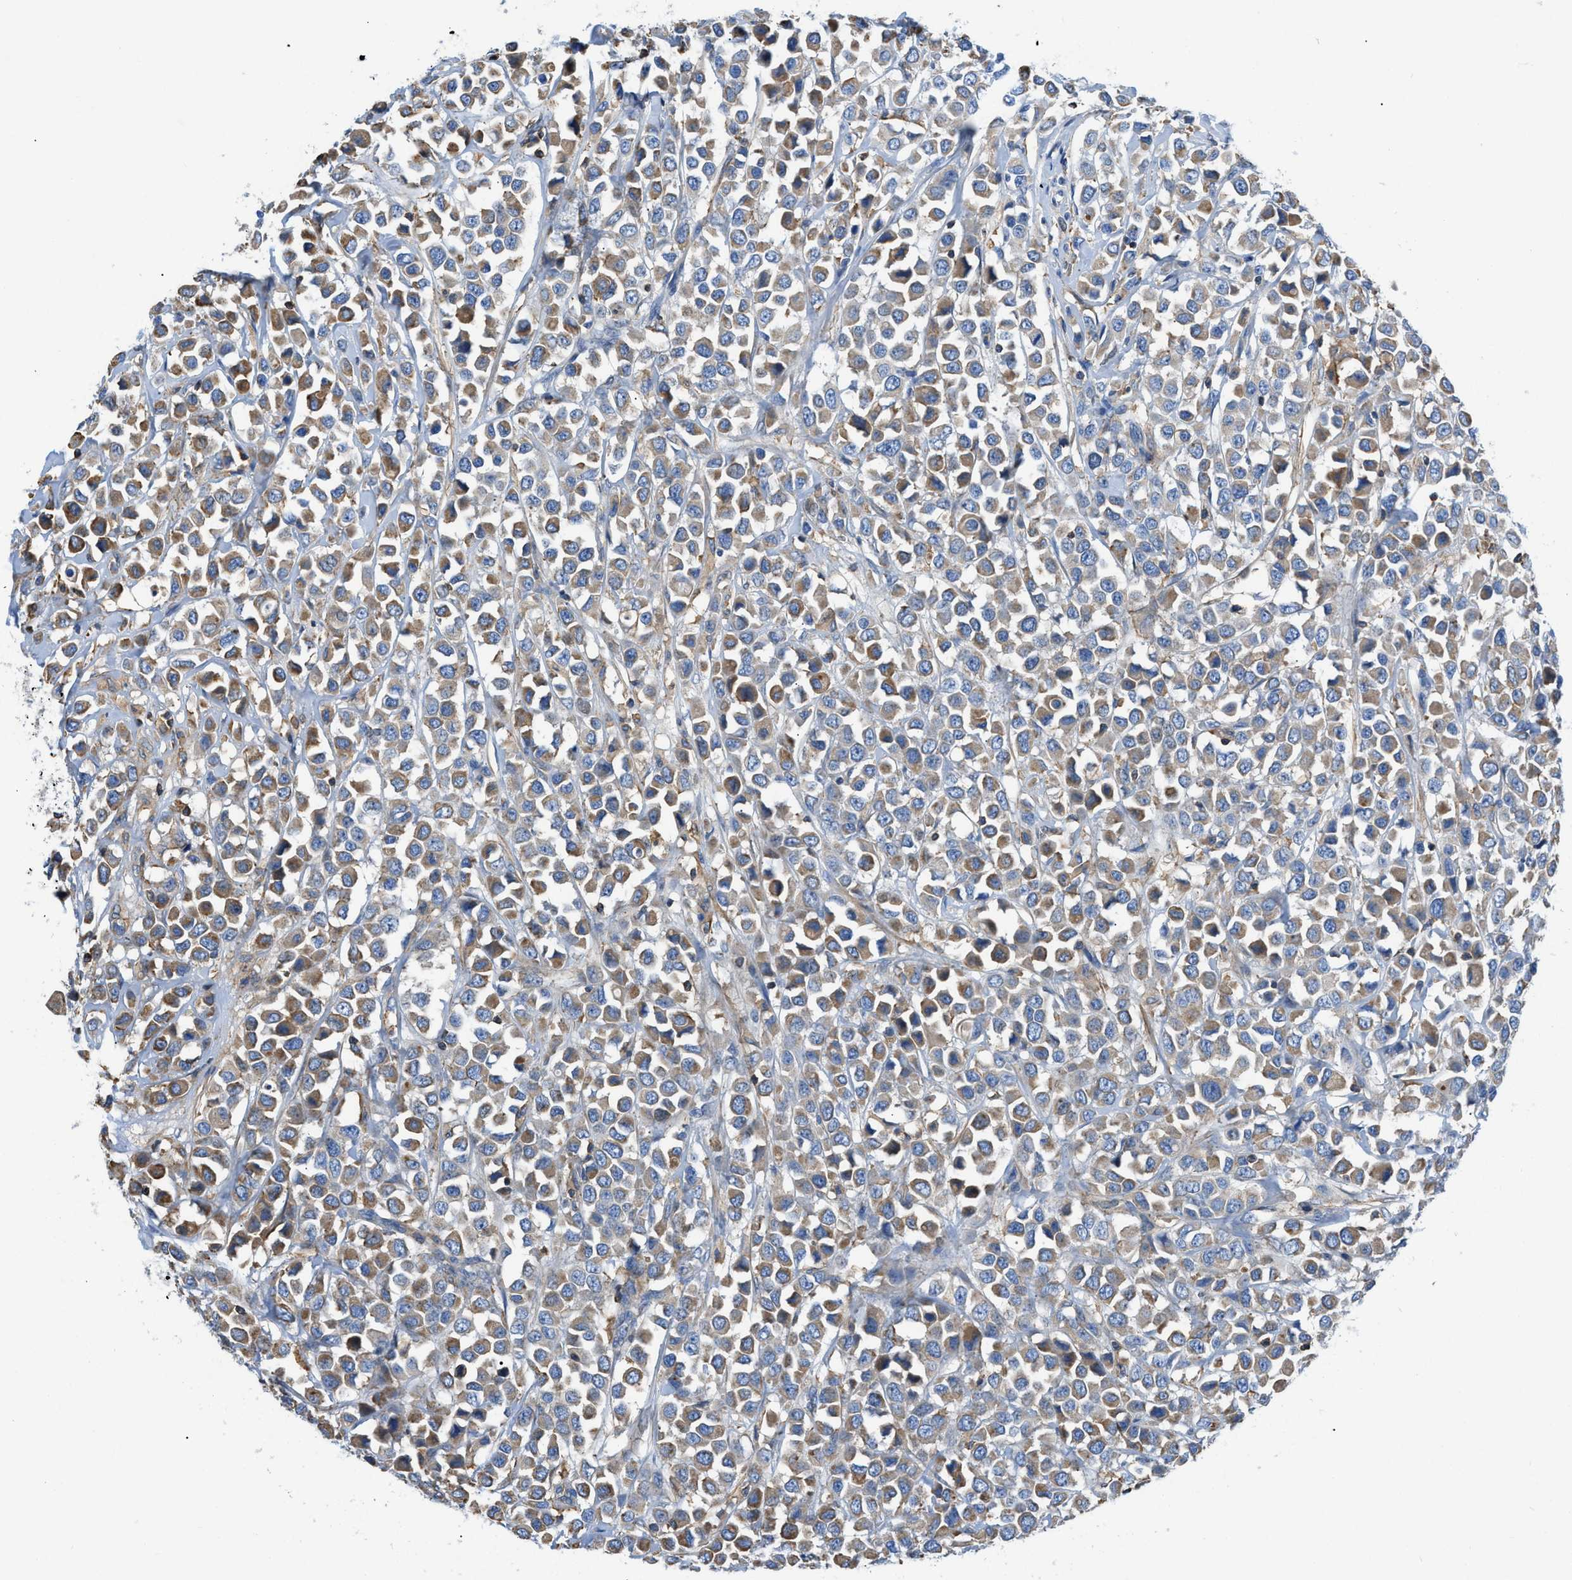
{"staining": {"intensity": "moderate", "quantity": ">75%", "location": "cytoplasmic/membranous"}, "tissue": "breast cancer", "cell_type": "Tumor cells", "image_type": "cancer", "snomed": [{"axis": "morphology", "description": "Duct carcinoma"}, {"axis": "topography", "description": "Breast"}], "caption": "A brown stain labels moderate cytoplasmic/membranous staining of a protein in breast cancer (infiltrating ductal carcinoma) tumor cells.", "gene": "ATP6V0D1", "patient": {"sex": "female", "age": 61}}